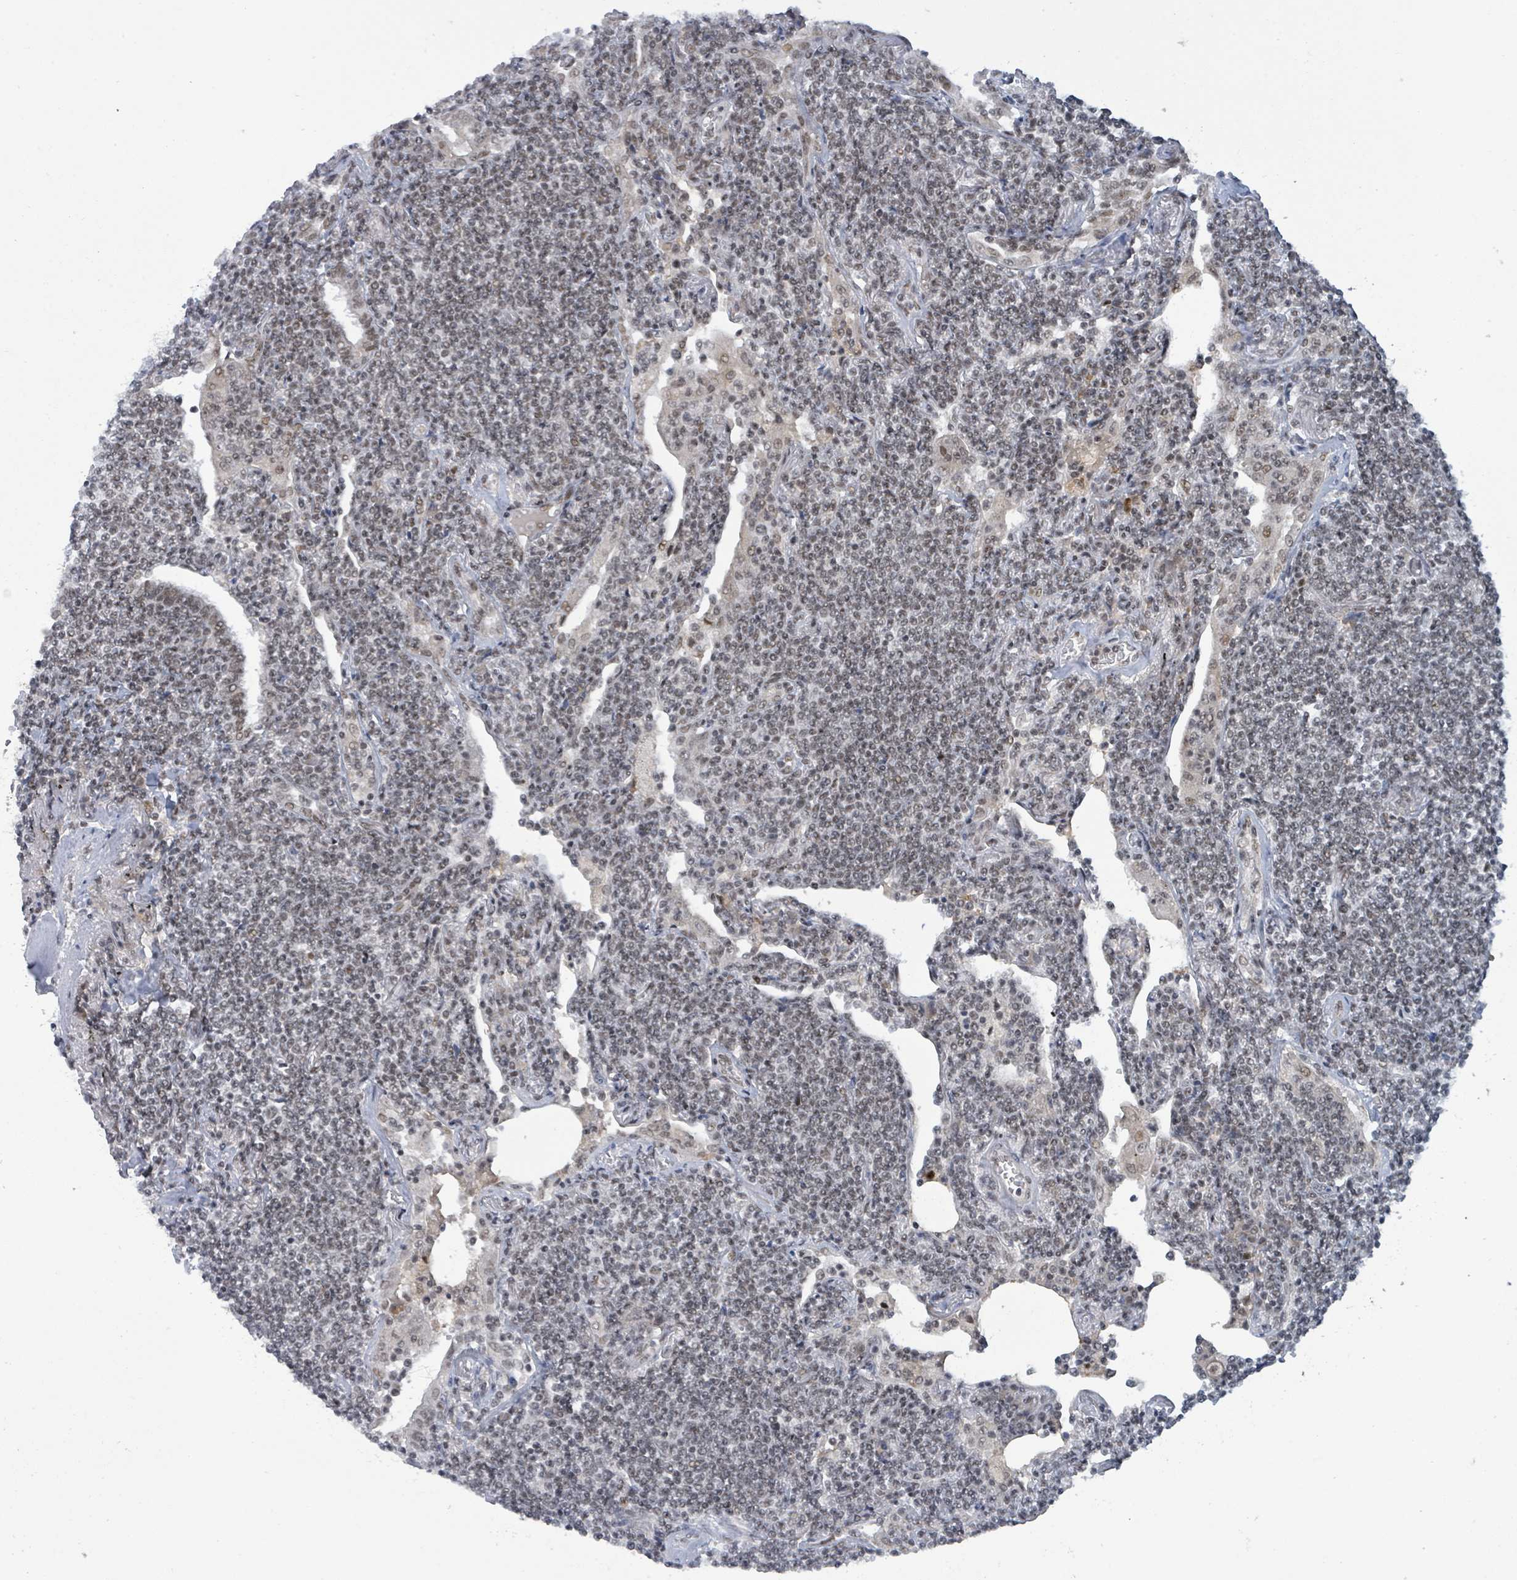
{"staining": {"intensity": "weak", "quantity": "<25%", "location": "nuclear"}, "tissue": "lymphoma", "cell_type": "Tumor cells", "image_type": "cancer", "snomed": [{"axis": "morphology", "description": "Malignant lymphoma, non-Hodgkin's type, Low grade"}, {"axis": "topography", "description": "Lung"}], "caption": "The immunohistochemistry (IHC) histopathology image has no significant positivity in tumor cells of low-grade malignant lymphoma, non-Hodgkin's type tissue. The staining is performed using DAB brown chromogen with nuclei counter-stained in using hematoxylin.", "gene": "BANP", "patient": {"sex": "female", "age": 71}}